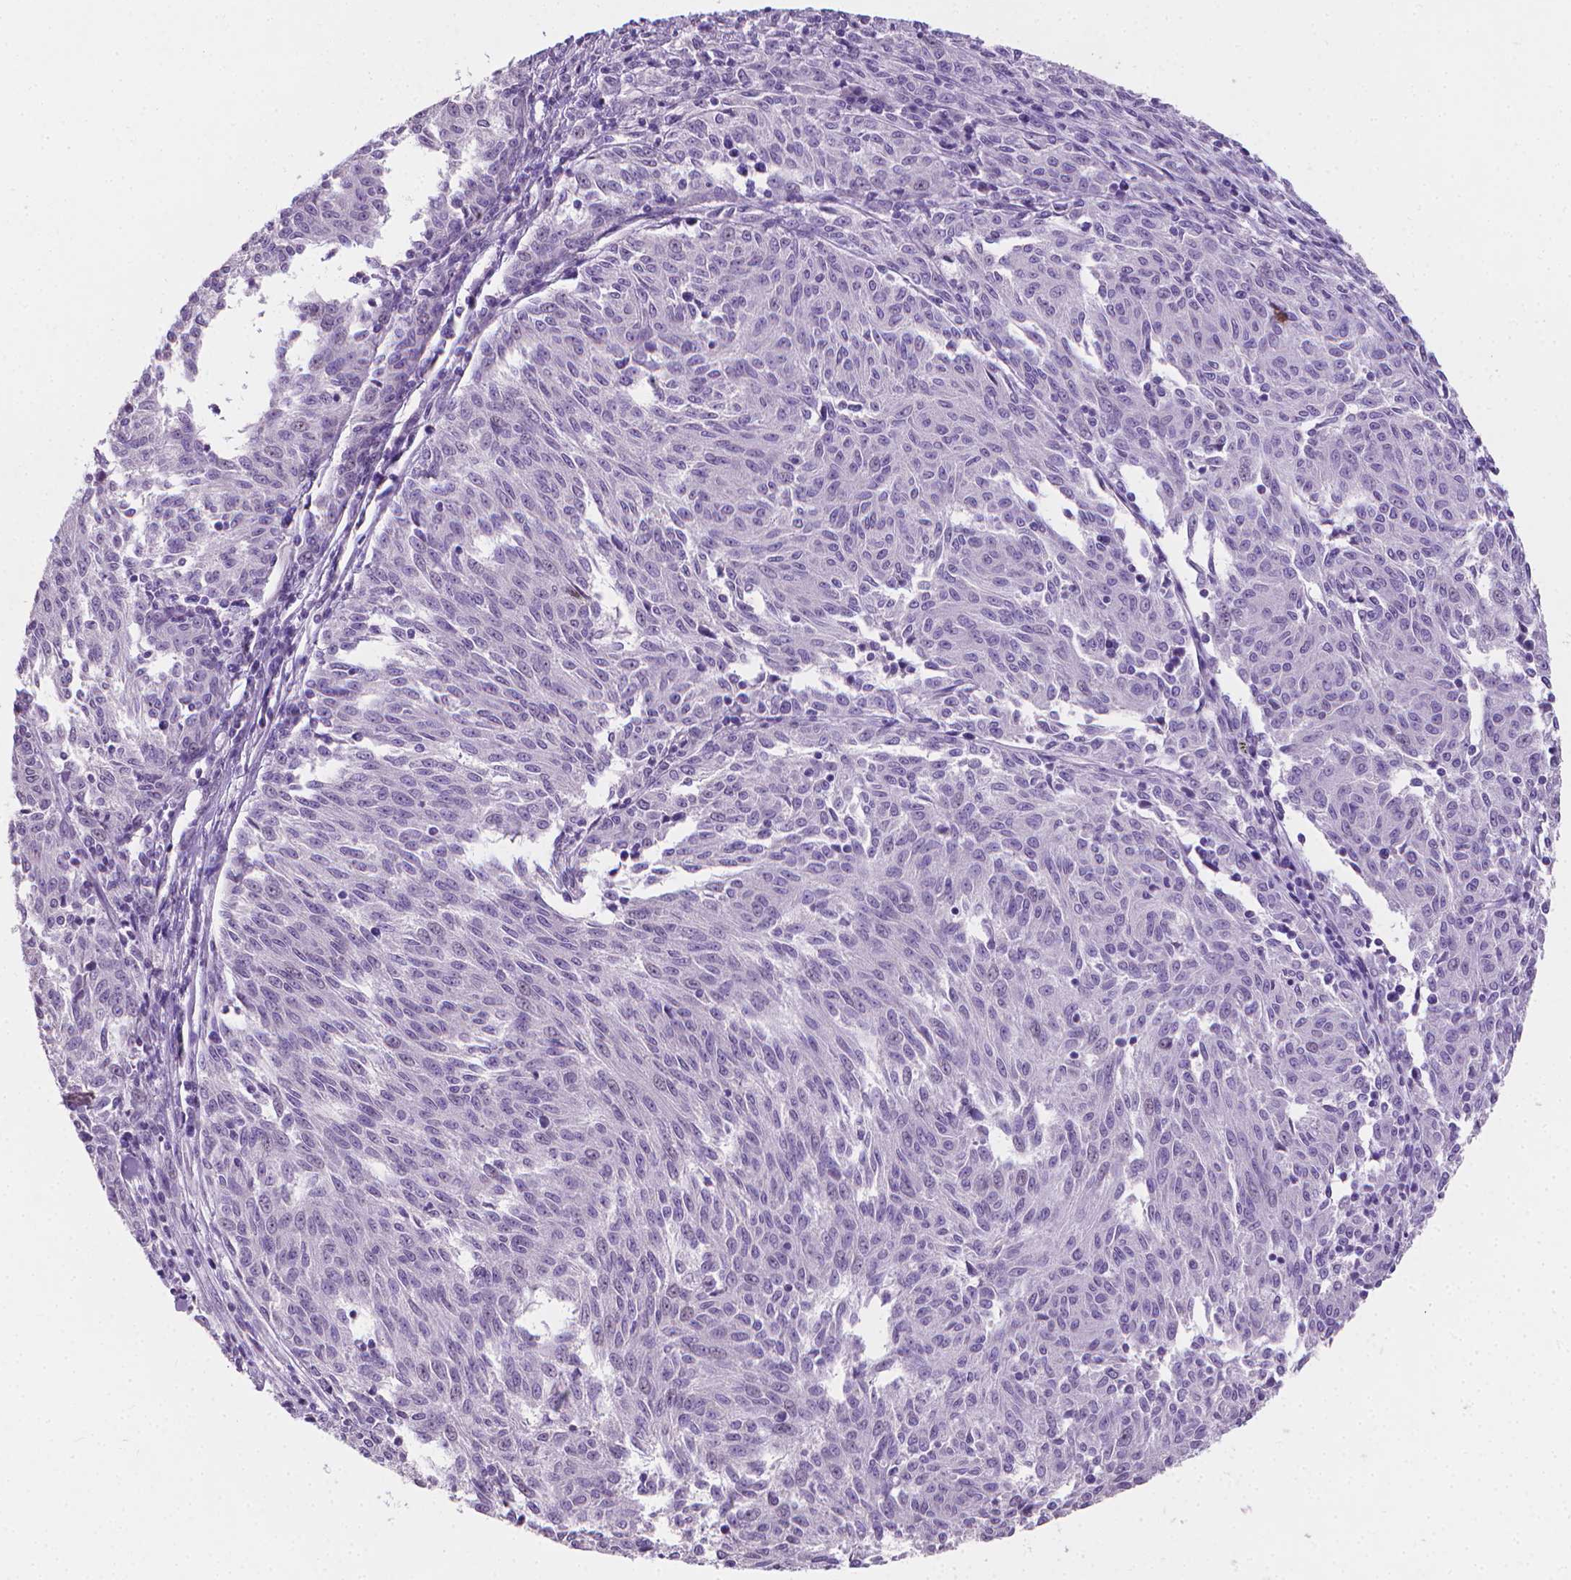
{"staining": {"intensity": "negative", "quantity": "none", "location": "none"}, "tissue": "melanoma", "cell_type": "Tumor cells", "image_type": "cancer", "snomed": [{"axis": "morphology", "description": "Malignant melanoma, NOS"}, {"axis": "topography", "description": "Skin"}], "caption": "DAB immunohistochemical staining of malignant melanoma displays no significant expression in tumor cells.", "gene": "TNNI2", "patient": {"sex": "female", "age": 72}}